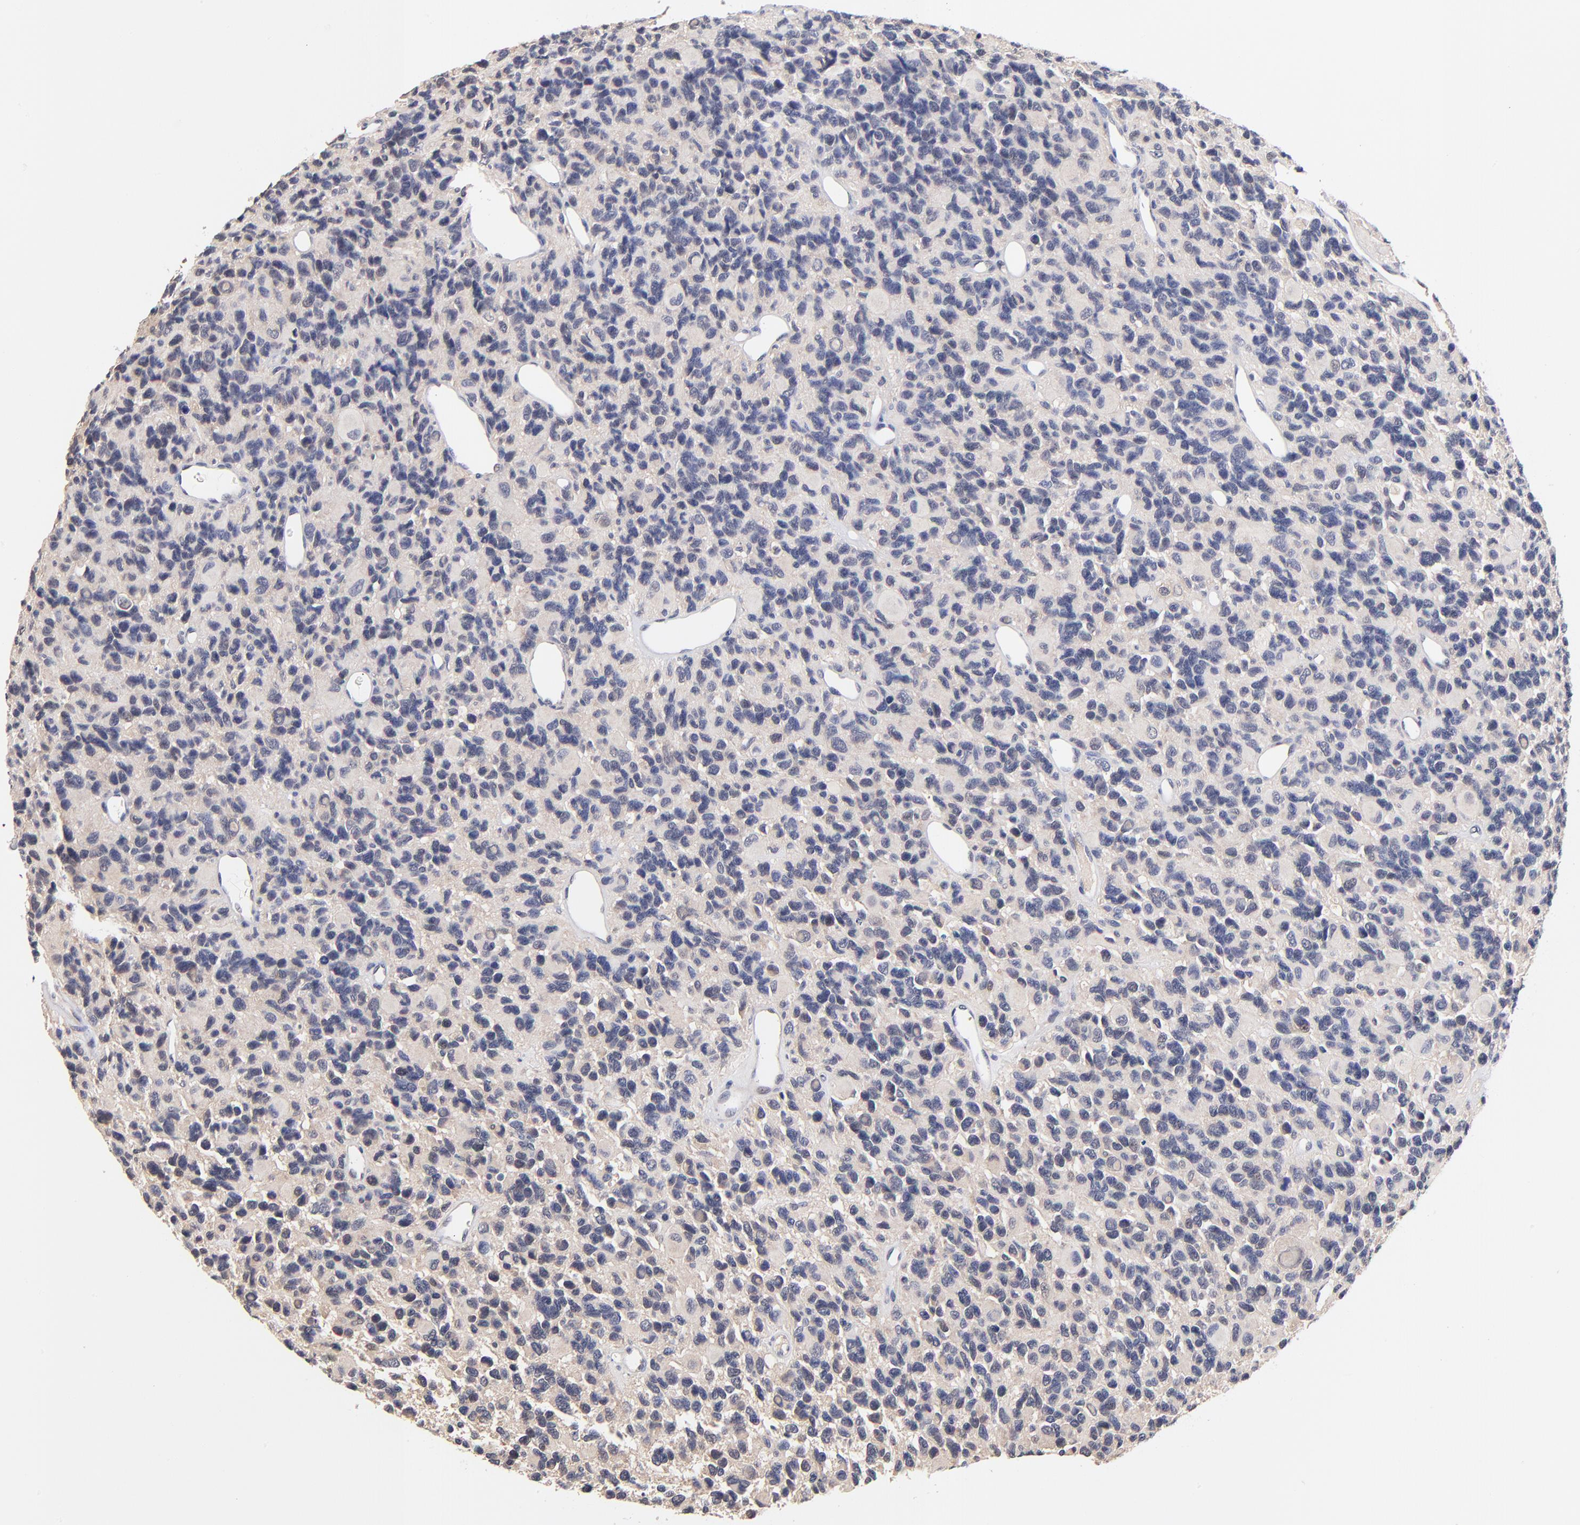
{"staining": {"intensity": "negative", "quantity": "none", "location": "none"}, "tissue": "glioma", "cell_type": "Tumor cells", "image_type": "cancer", "snomed": [{"axis": "morphology", "description": "Glioma, malignant, High grade"}, {"axis": "topography", "description": "Brain"}], "caption": "Human glioma stained for a protein using immunohistochemistry exhibits no positivity in tumor cells.", "gene": "TXNL1", "patient": {"sex": "male", "age": 77}}